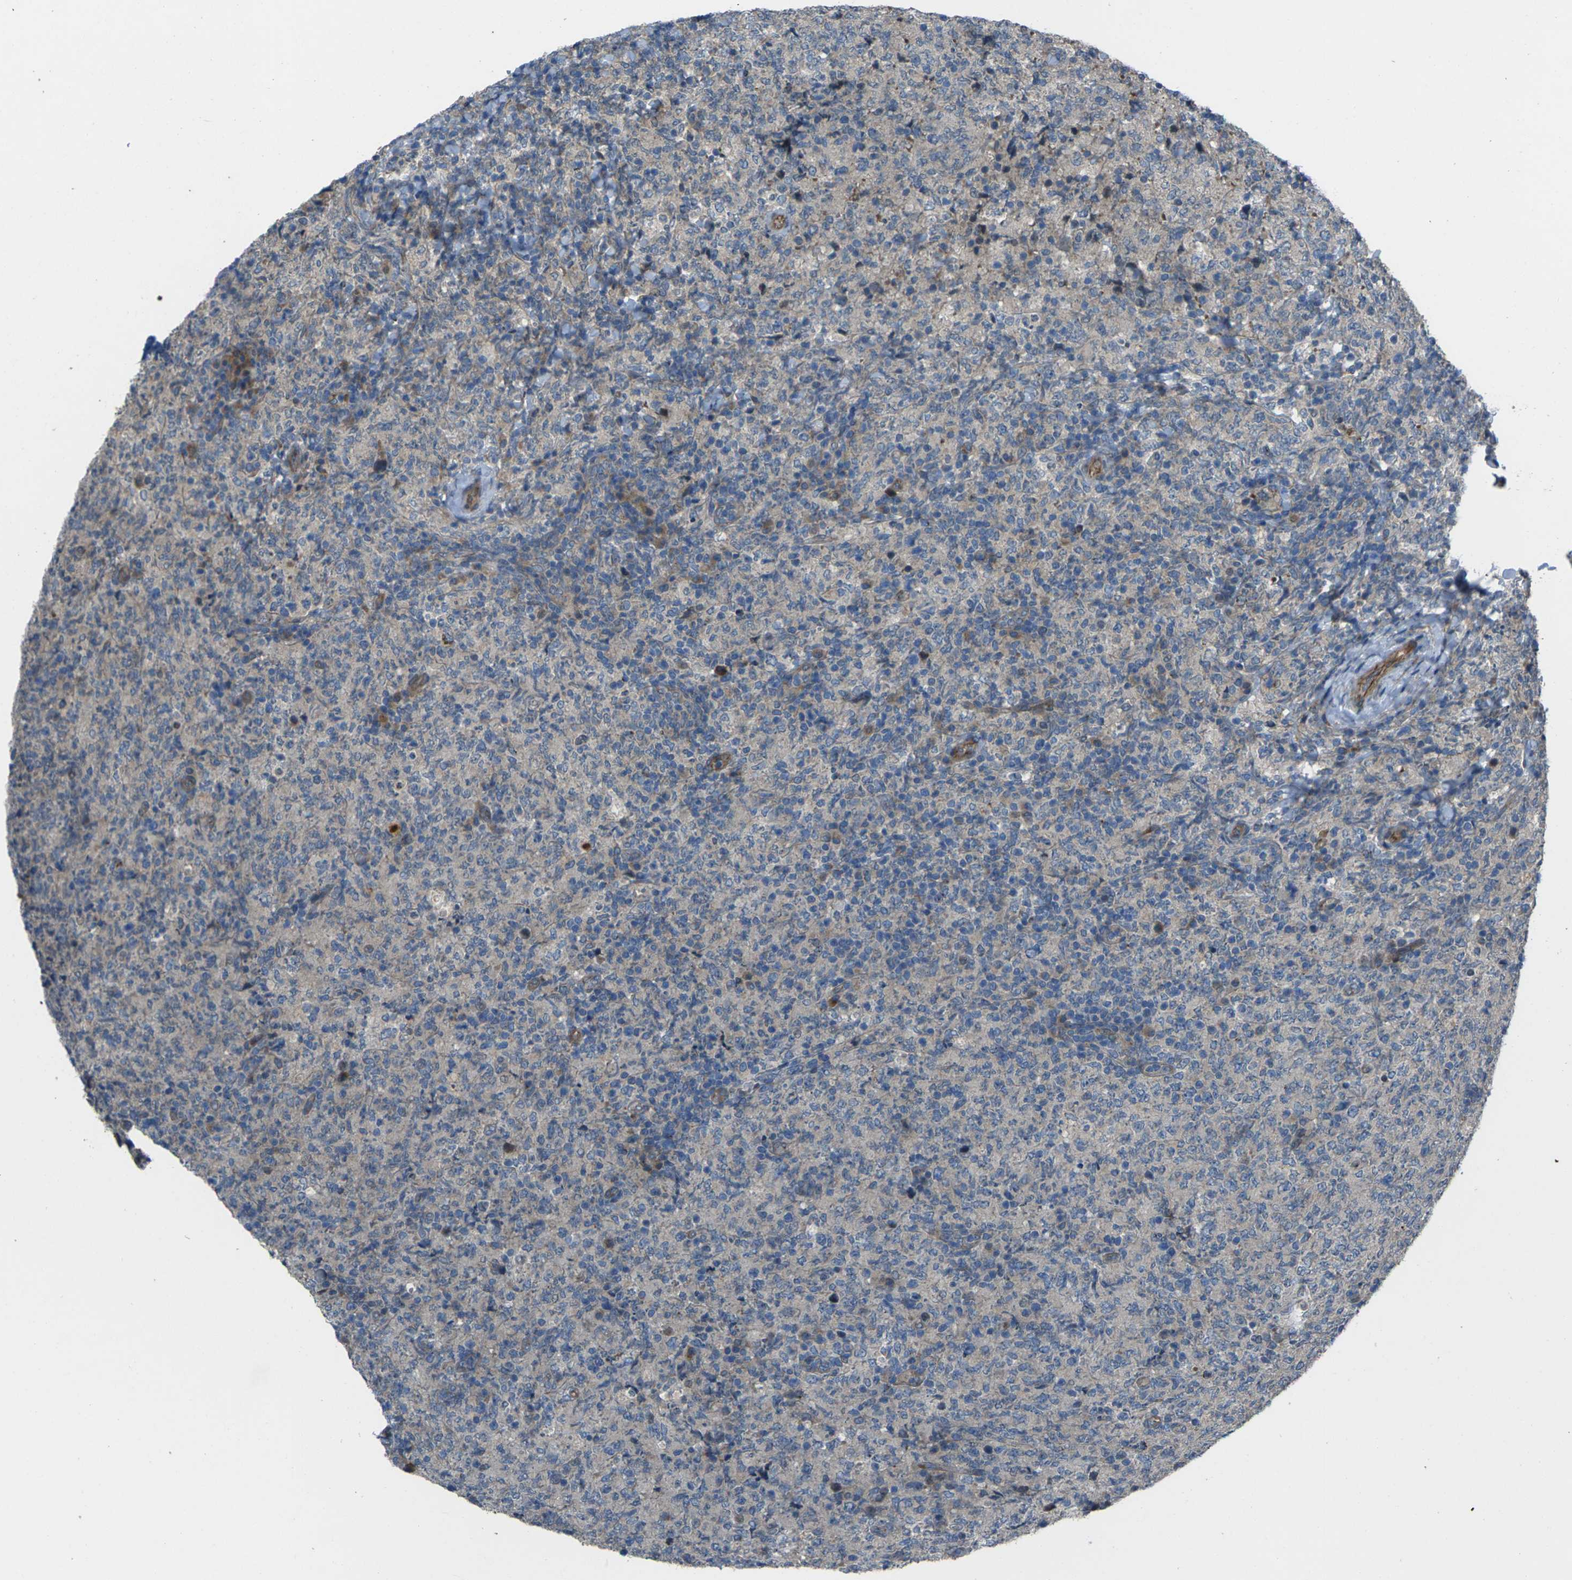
{"staining": {"intensity": "negative", "quantity": "none", "location": "none"}, "tissue": "lymphoma", "cell_type": "Tumor cells", "image_type": "cancer", "snomed": [{"axis": "morphology", "description": "Malignant lymphoma, non-Hodgkin's type, High grade"}, {"axis": "topography", "description": "Tonsil"}], "caption": "The photomicrograph exhibits no staining of tumor cells in malignant lymphoma, non-Hodgkin's type (high-grade).", "gene": "EDNRA", "patient": {"sex": "female", "age": 36}}